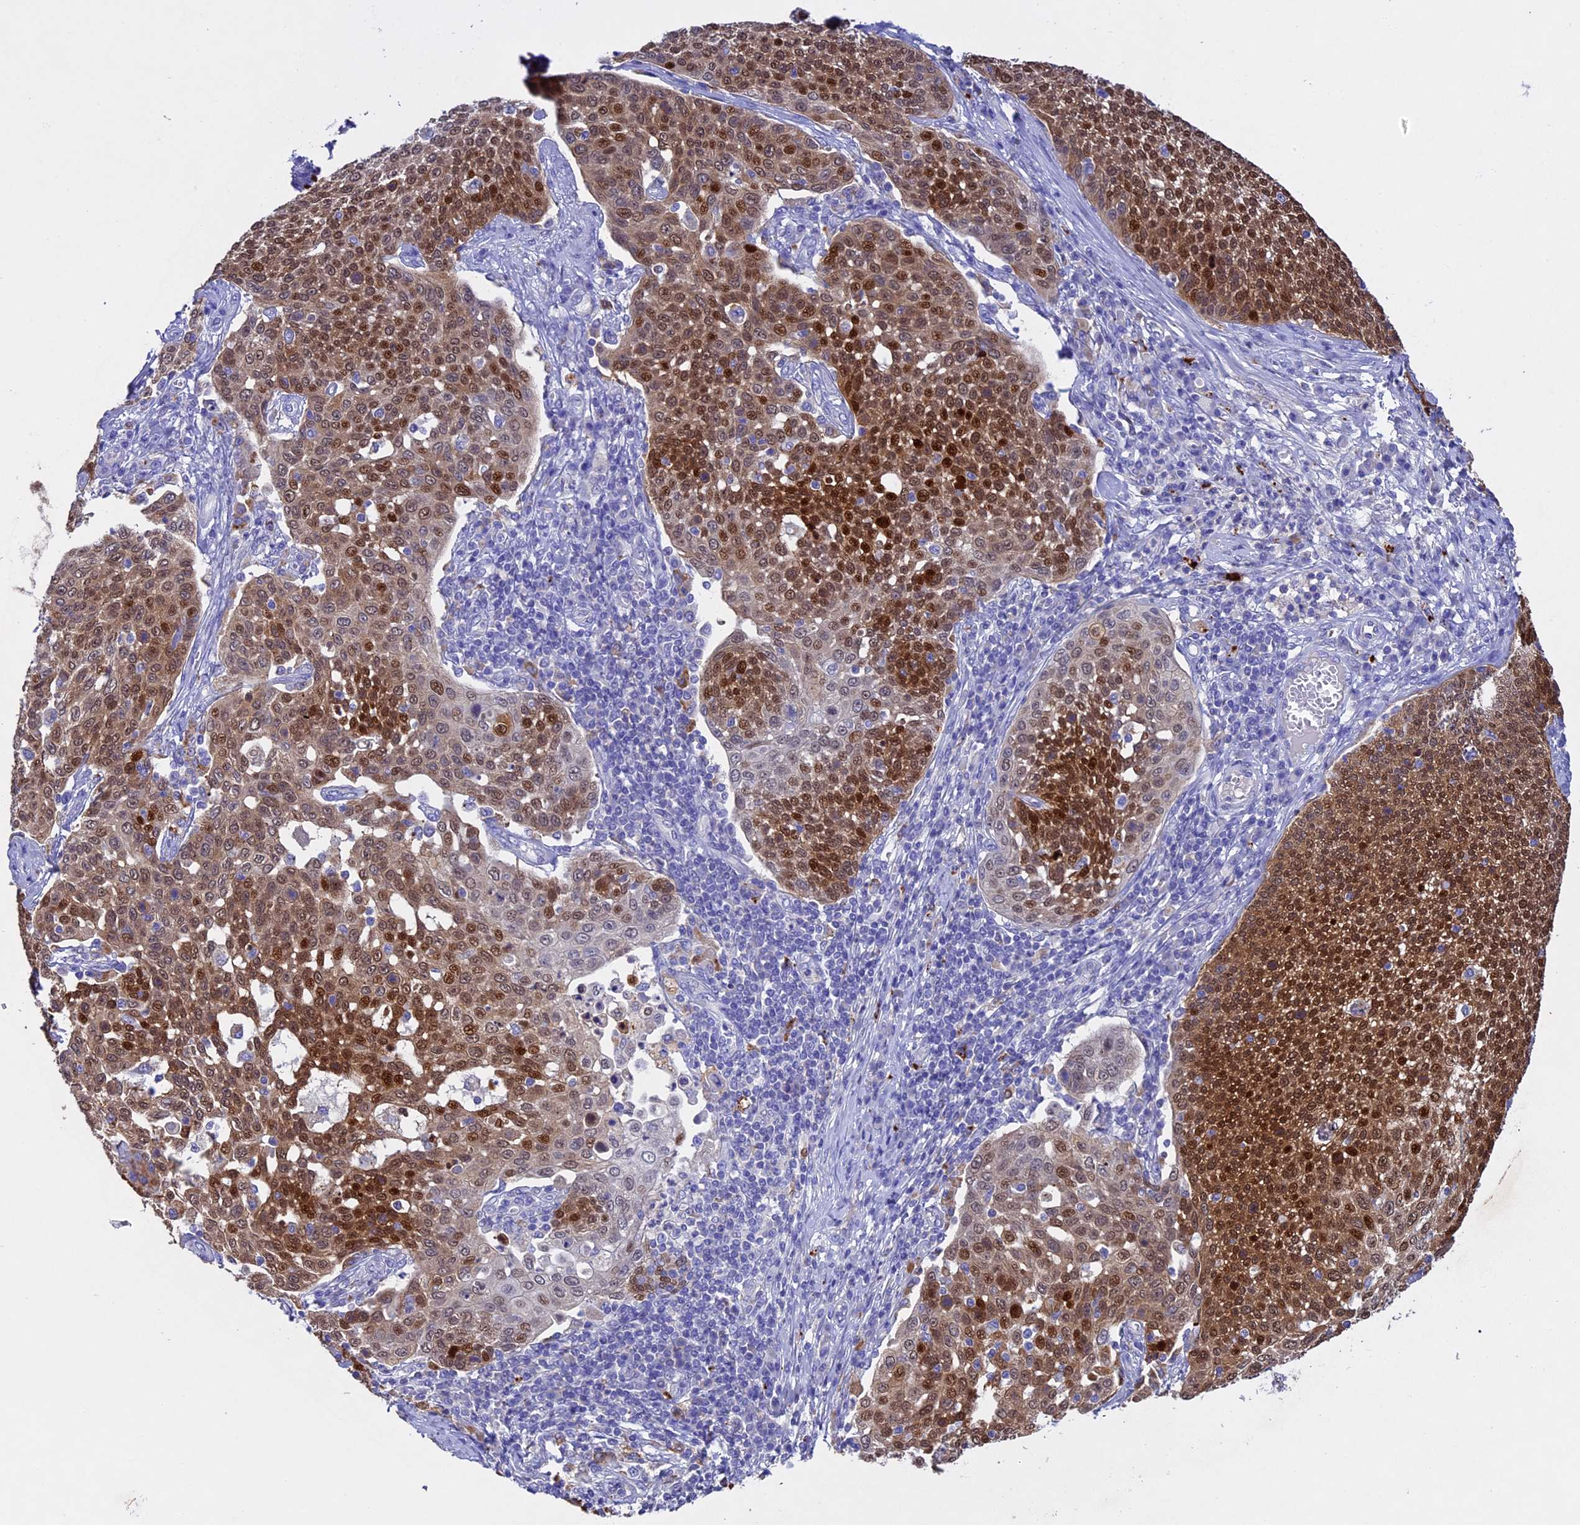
{"staining": {"intensity": "strong", "quantity": ">75%", "location": "nuclear"}, "tissue": "cervical cancer", "cell_type": "Tumor cells", "image_type": "cancer", "snomed": [{"axis": "morphology", "description": "Squamous cell carcinoma, NOS"}, {"axis": "topography", "description": "Cervix"}], "caption": "Squamous cell carcinoma (cervical) stained with DAB IHC shows high levels of strong nuclear positivity in approximately >75% of tumor cells. (DAB IHC, brown staining for protein, blue staining for nuclei).", "gene": "TGDS", "patient": {"sex": "female", "age": 34}}